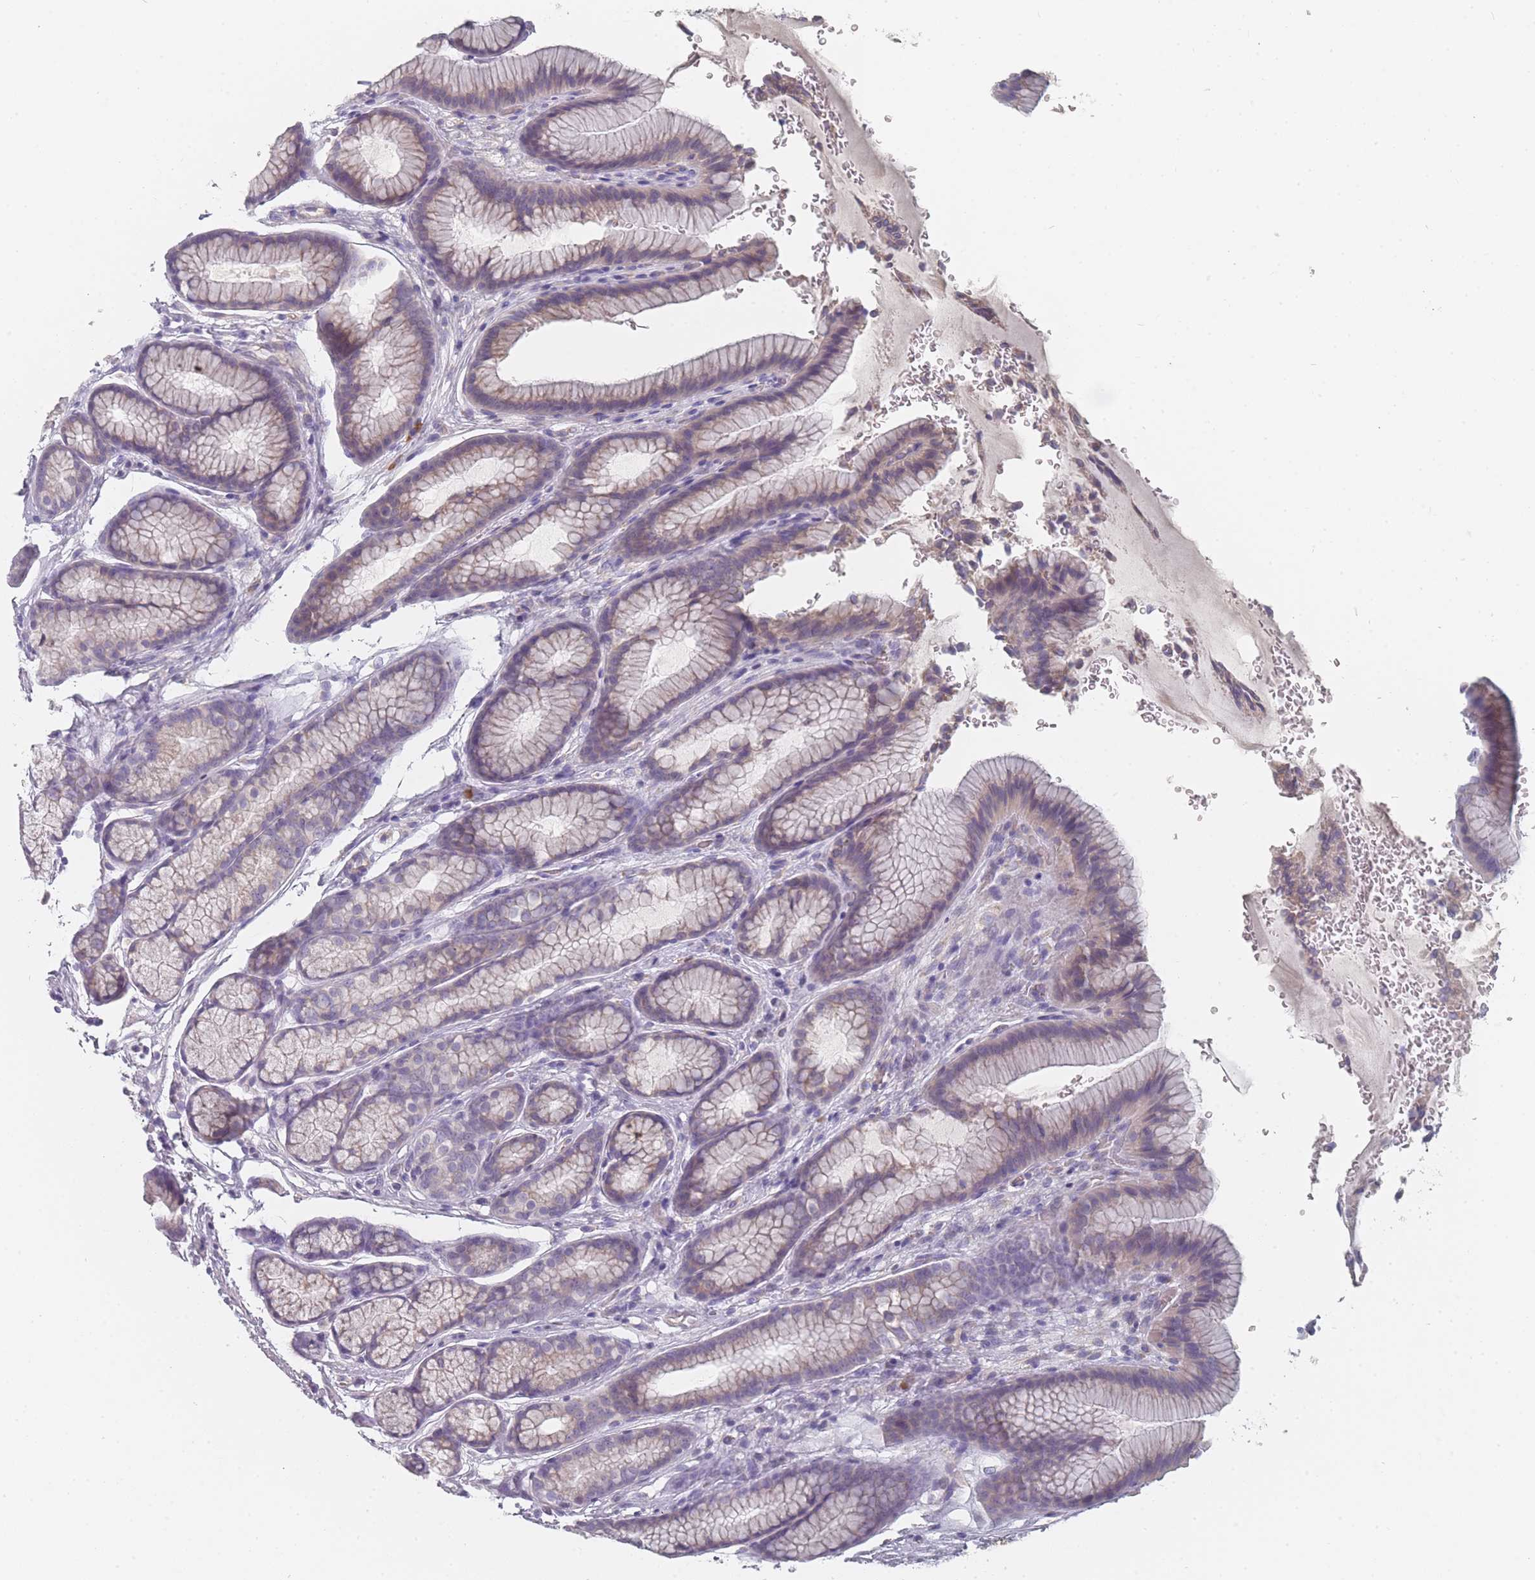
{"staining": {"intensity": "weak", "quantity": "<25%", "location": "cytoplasmic/membranous"}, "tissue": "stomach", "cell_type": "Glandular cells", "image_type": "normal", "snomed": [{"axis": "morphology", "description": "Normal tissue, NOS"}, {"axis": "topography", "description": "Stomach"}], "caption": "Glandular cells are negative for protein expression in normal human stomach. (DAB immunohistochemistry (IHC) with hematoxylin counter stain).", "gene": "SLC35E4", "patient": {"sex": "male", "age": 42}}